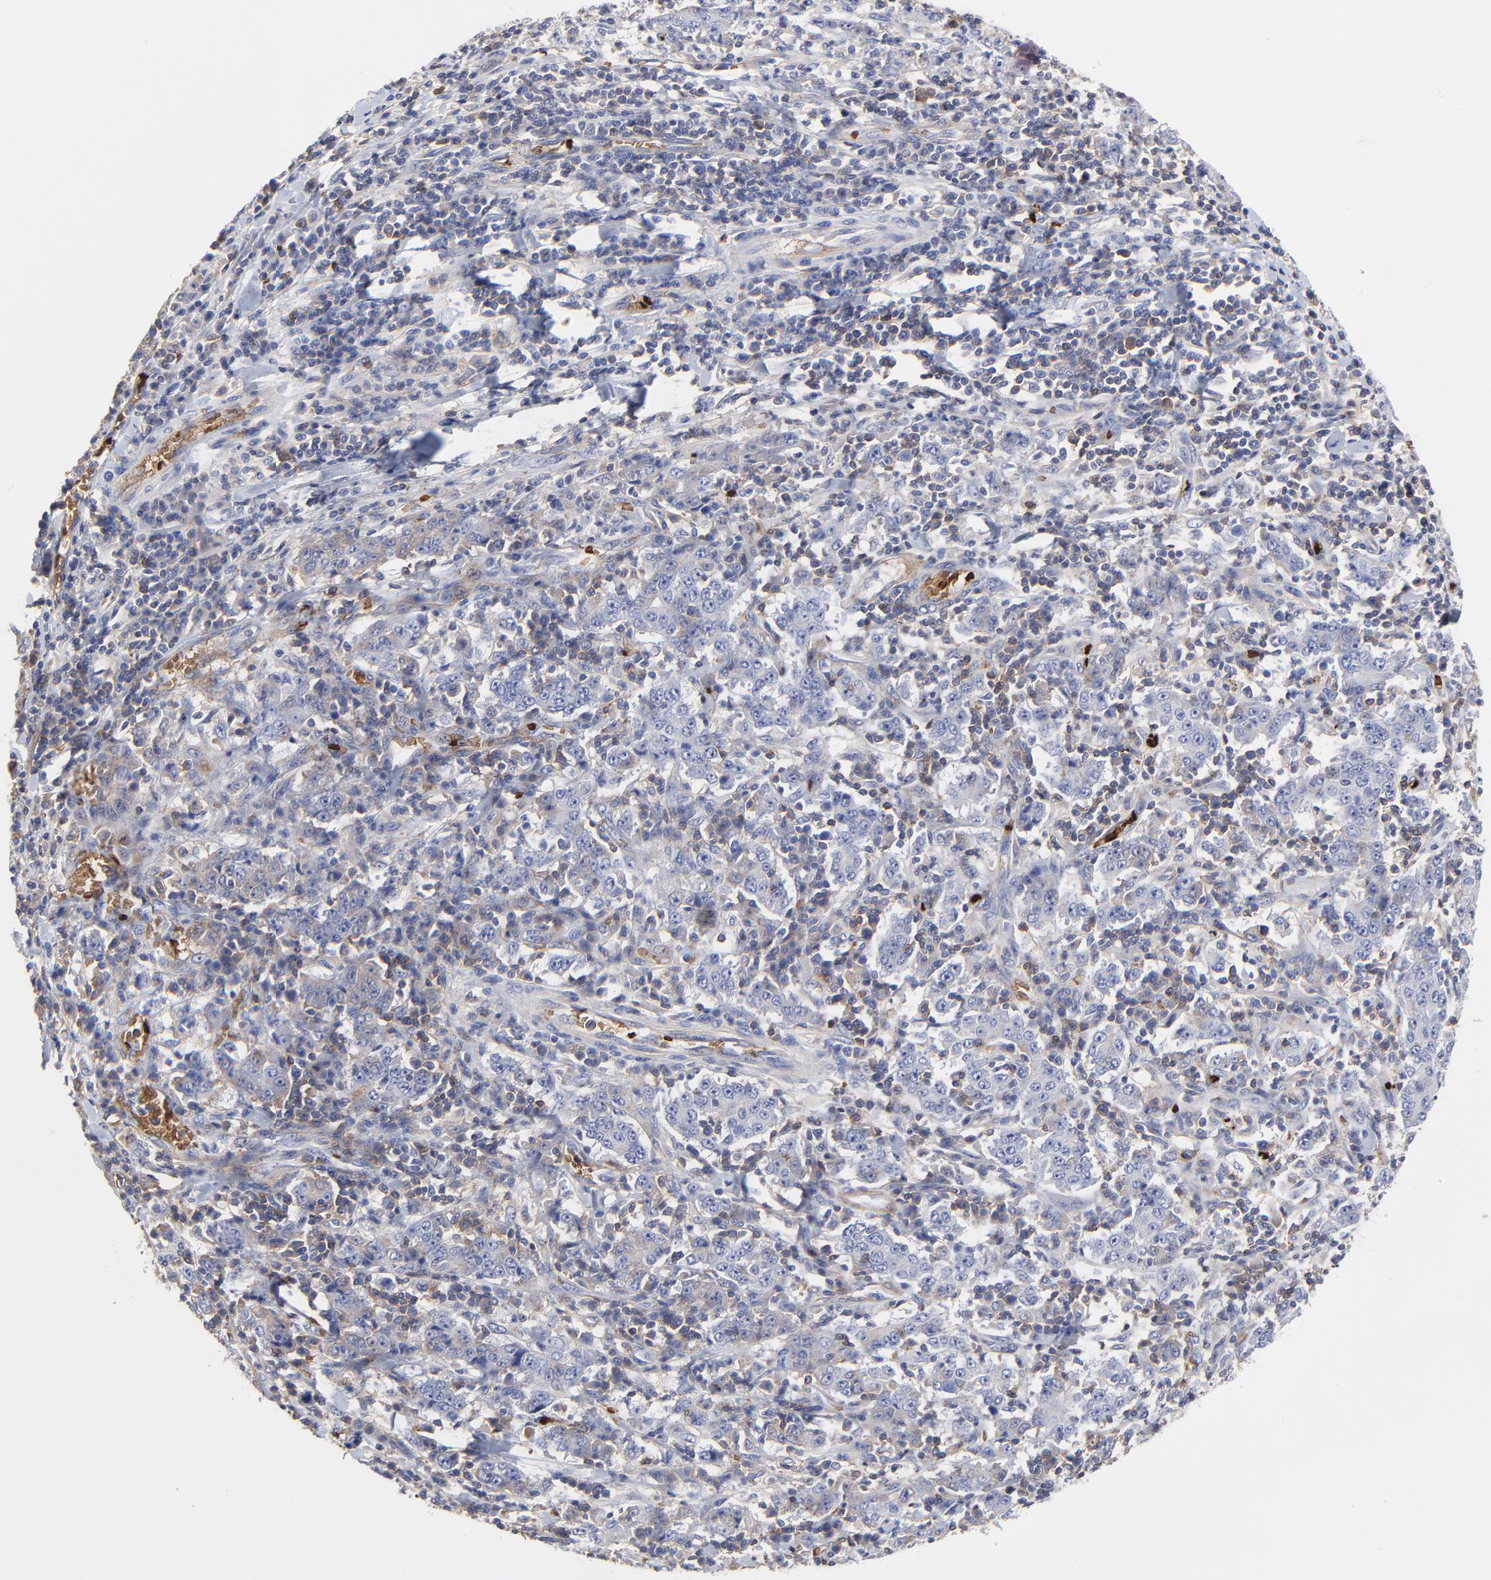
{"staining": {"intensity": "negative", "quantity": "none", "location": "none"}, "tissue": "stomach cancer", "cell_type": "Tumor cells", "image_type": "cancer", "snomed": [{"axis": "morphology", "description": "Normal tissue, NOS"}, {"axis": "morphology", "description": "Adenocarcinoma, NOS"}, {"axis": "topography", "description": "Stomach, upper"}, {"axis": "topography", "description": "Stomach"}], "caption": "High magnification brightfield microscopy of adenocarcinoma (stomach) stained with DAB (3,3'-diaminobenzidine) (brown) and counterstained with hematoxylin (blue): tumor cells show no significant staining.", "gene": "PAG1", "patient": {"sex": "male", "age": 59}}